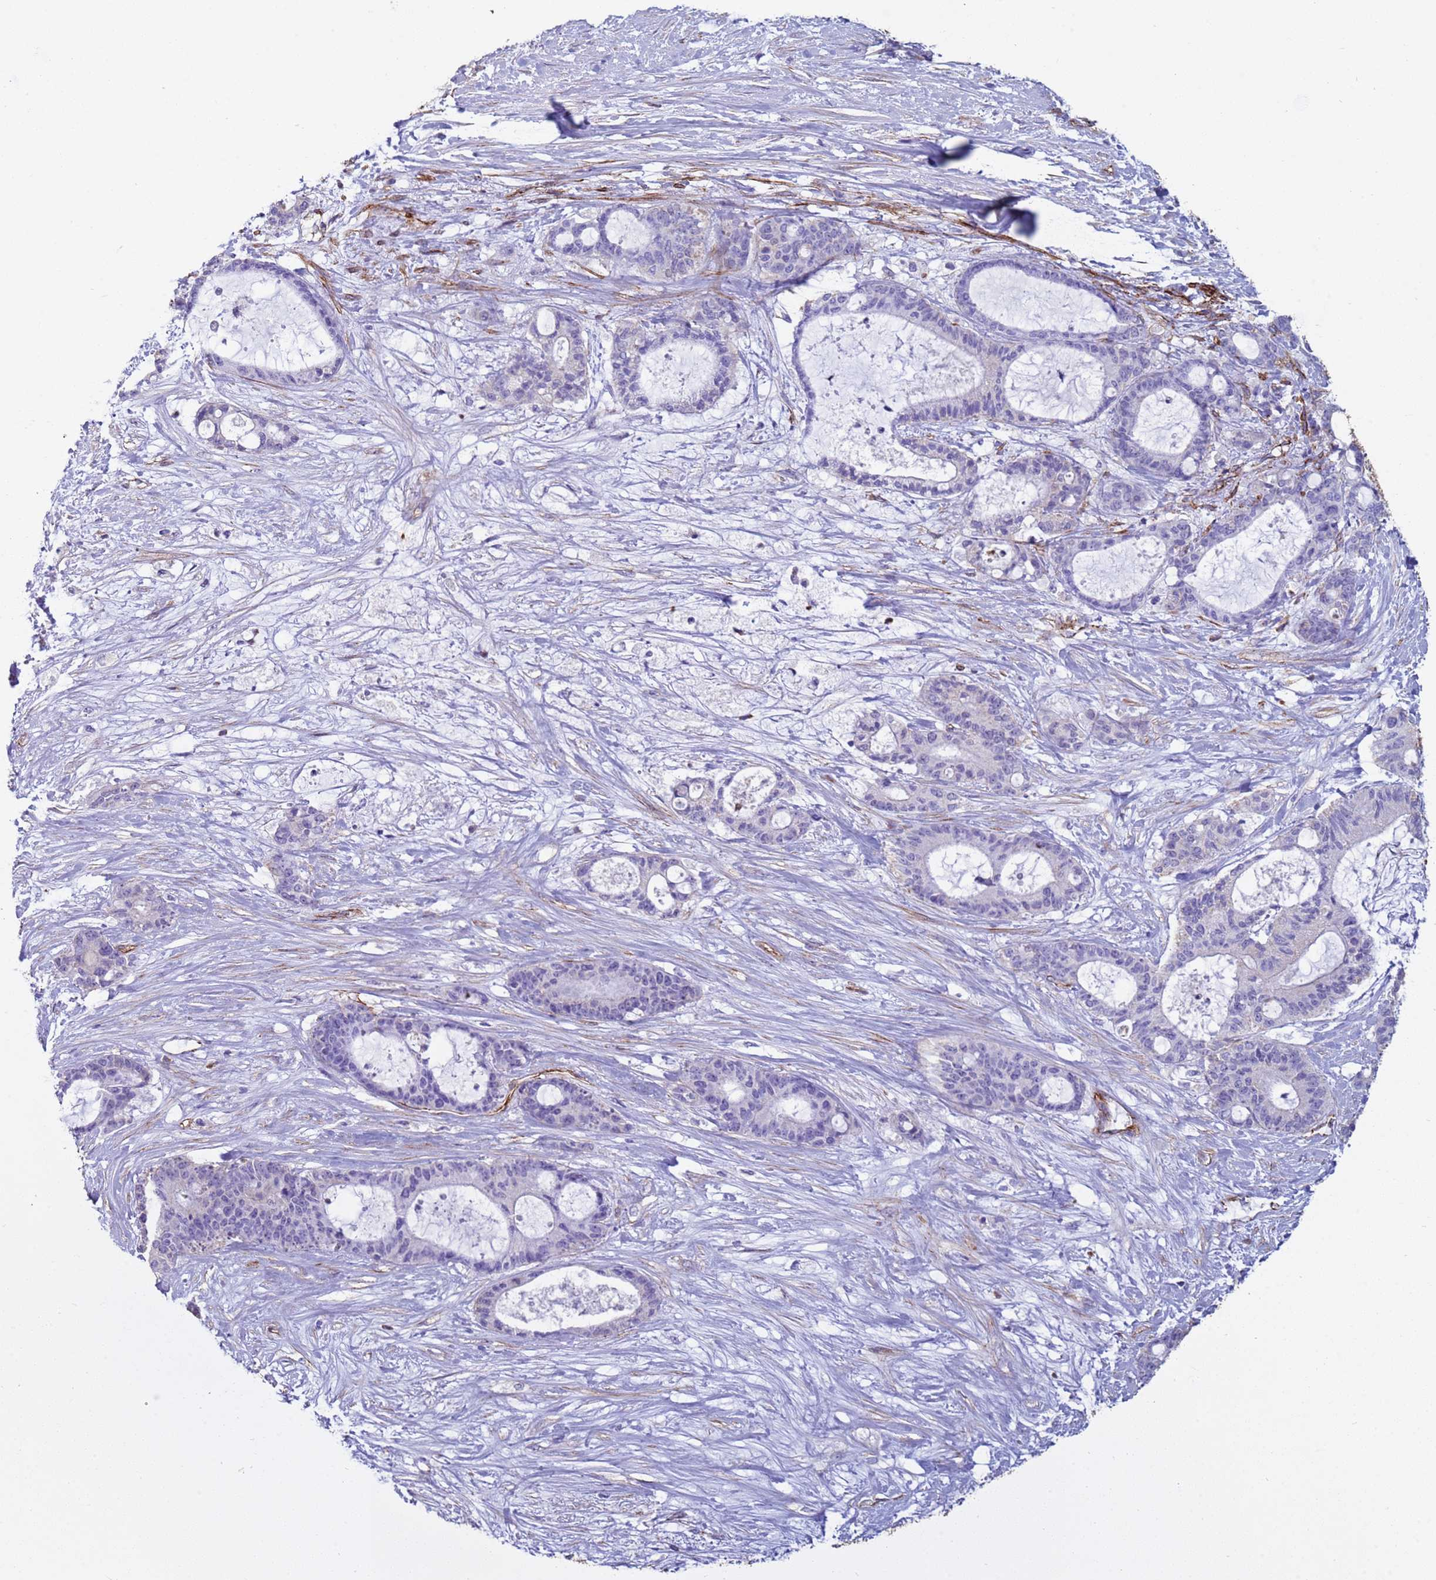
{"staining": {"intensity": "negative", "quantity": "none", "location": "none"}, "tissue": "liver cancer", "cell_type": "Tumor cells", "image_type": "cancer", "snomed": [{"axis": "morphology", "description": "Normal tissue, NOS"}, {"axis": "morphology", "description": "Cholangiocarcinoma"}, {"axis": "topography", "description": "Liver"}, {"axis": "topography", "description": "Peripheral nerve tissue"}], "caption": "DAB immunohistochemical staining of human liver cholangiocarcinoma reveals no significant expression in tumor cells.", "gene": "GASK1A", "patient": {"sex": "female", "age": 73}}